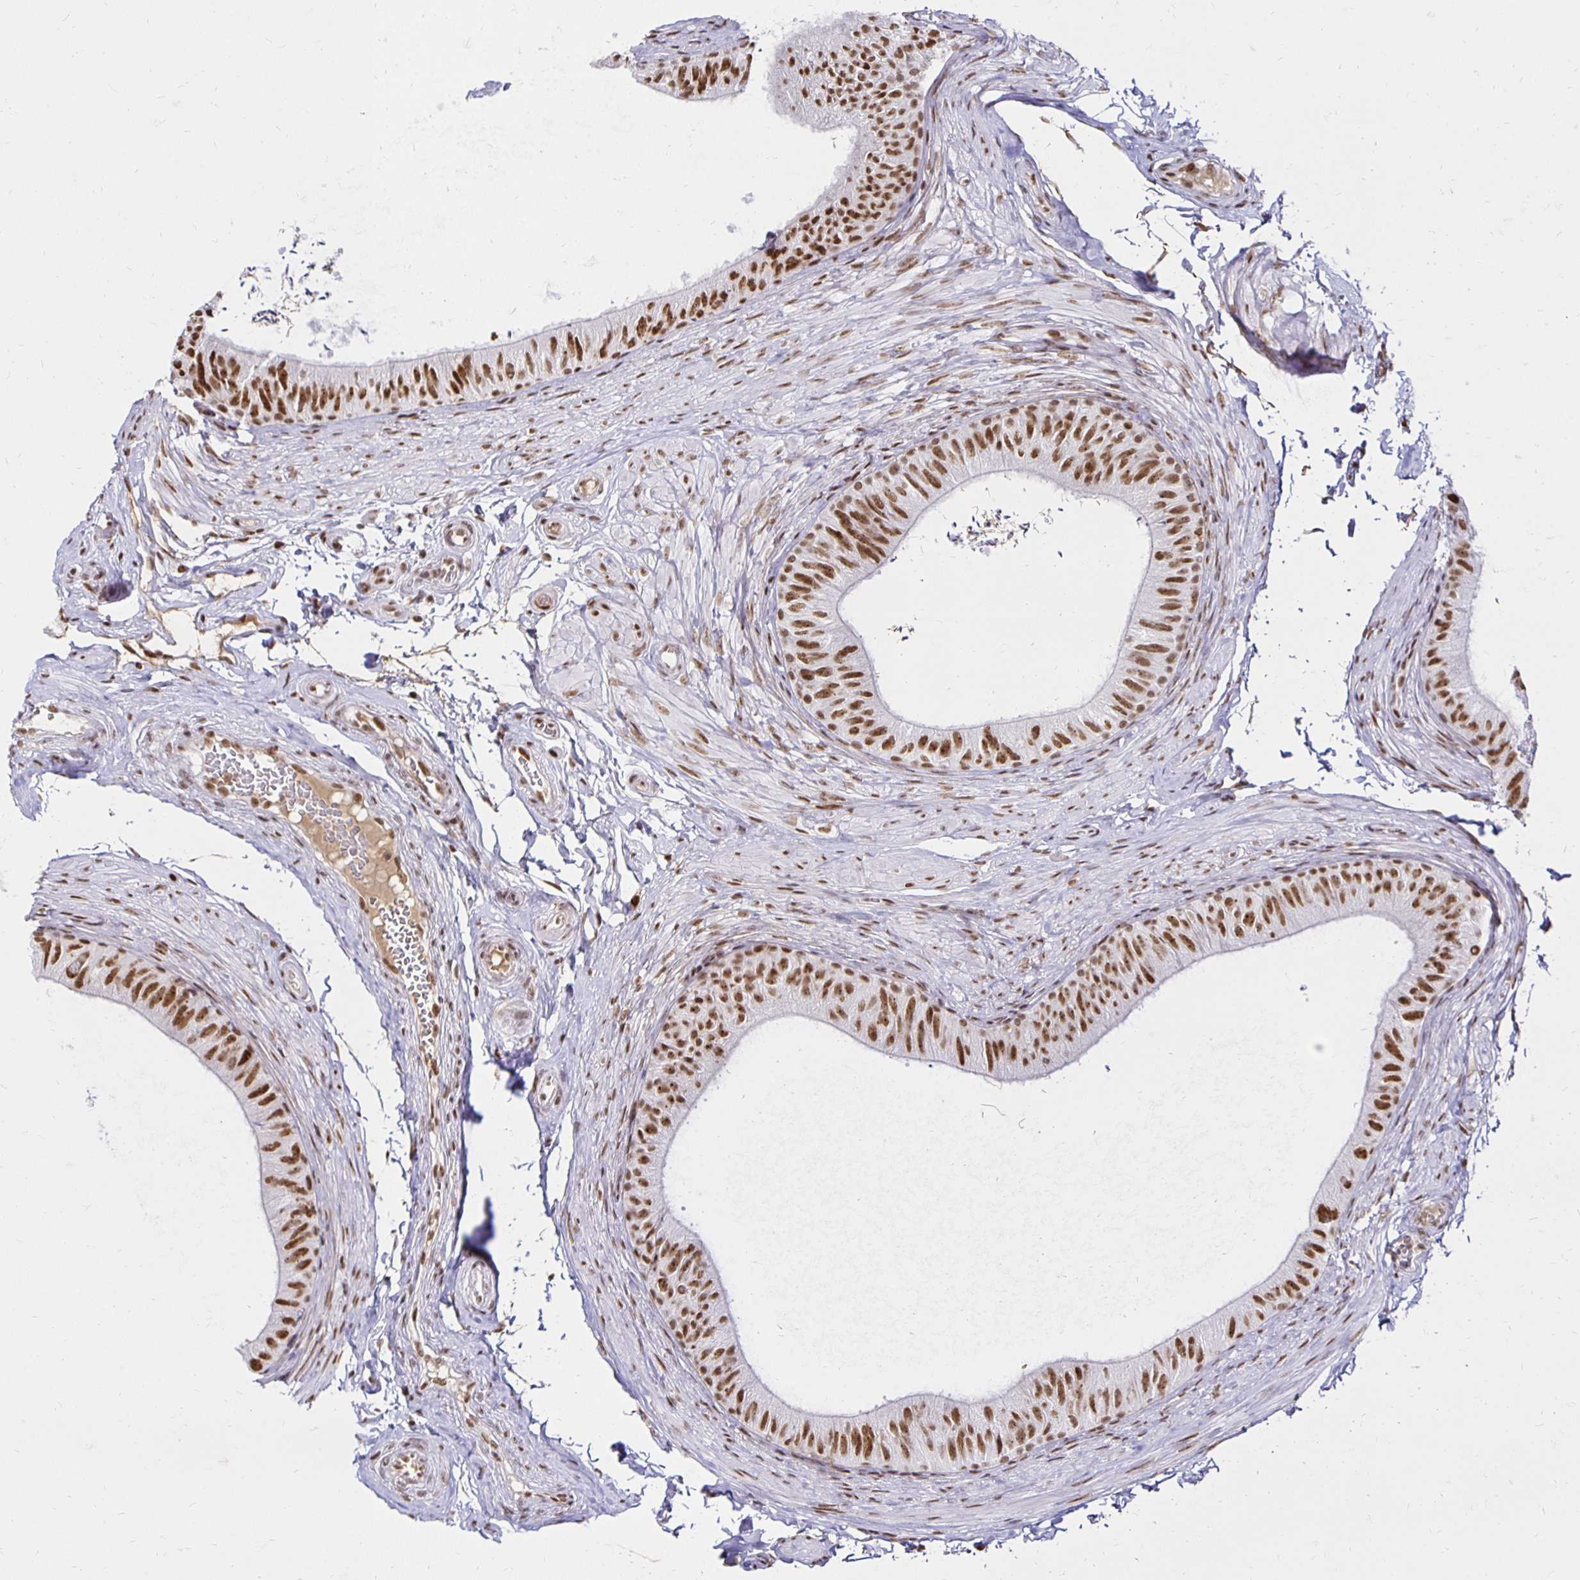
{"staining": {"intensity": "strong", "quantity": ">75%", "location": "nuclear"}, "tissue": "epididymis", "cell_type": "Glandular cells", "image_type": "normal", "snomed": [{"axis": "morphology", "description": "Normal tissue, NOS"}, {"axis": "topography", "description": "Epididymis, spermatic cord, NOS"}, {"axis": "topography", "description": "Epididymis"}, {"axis": "topography", "description": "Peripheral nerve tissue"}], "caption": "Immunohistochemistry of benign human epididymis demonstrates high levels of strong nuclear positivity in approximately >75% of glandular cells.", "gene": "ZNF579", "patient": {"sex": "male", "age": 29}}